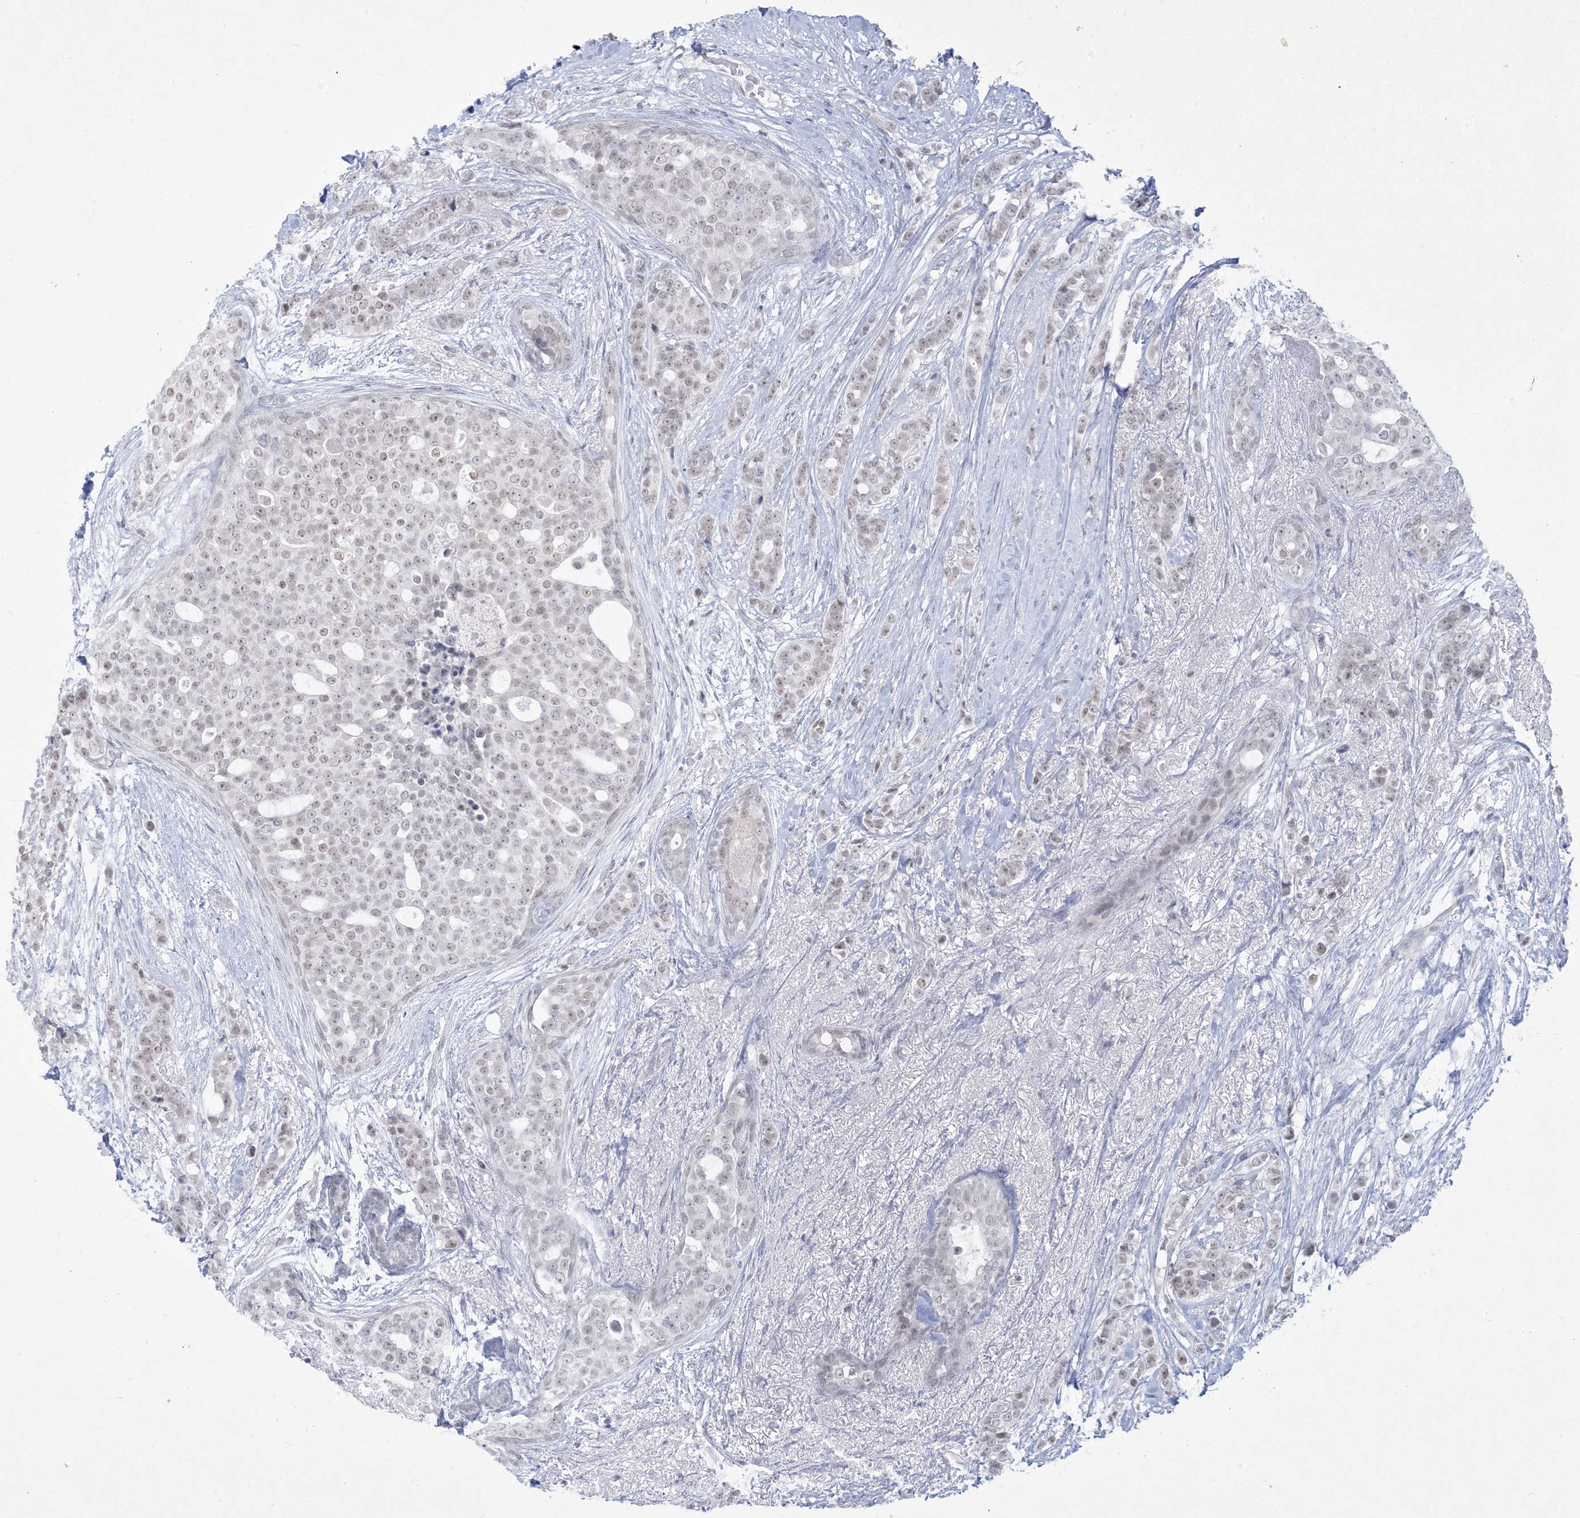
{"staining": {"intensity": "weak", "quantity": "25%-75%", "location": "nuclear"}, "tissue": "breast cancer", "cell_type": "Tumor cells", "image_type": "cancer", "snomed": [{"axis": "morphology", "description": "Lobular carcinoma"}, {"axis": "topography", "description": "Breast"}], "caption": "An image of human breast lobular carcinoma stained for a protein reveals weak nuclear brown staining in tumor cells.", "gene": "HOMEZ", "patient": {"sex": "female", "age": 51}}